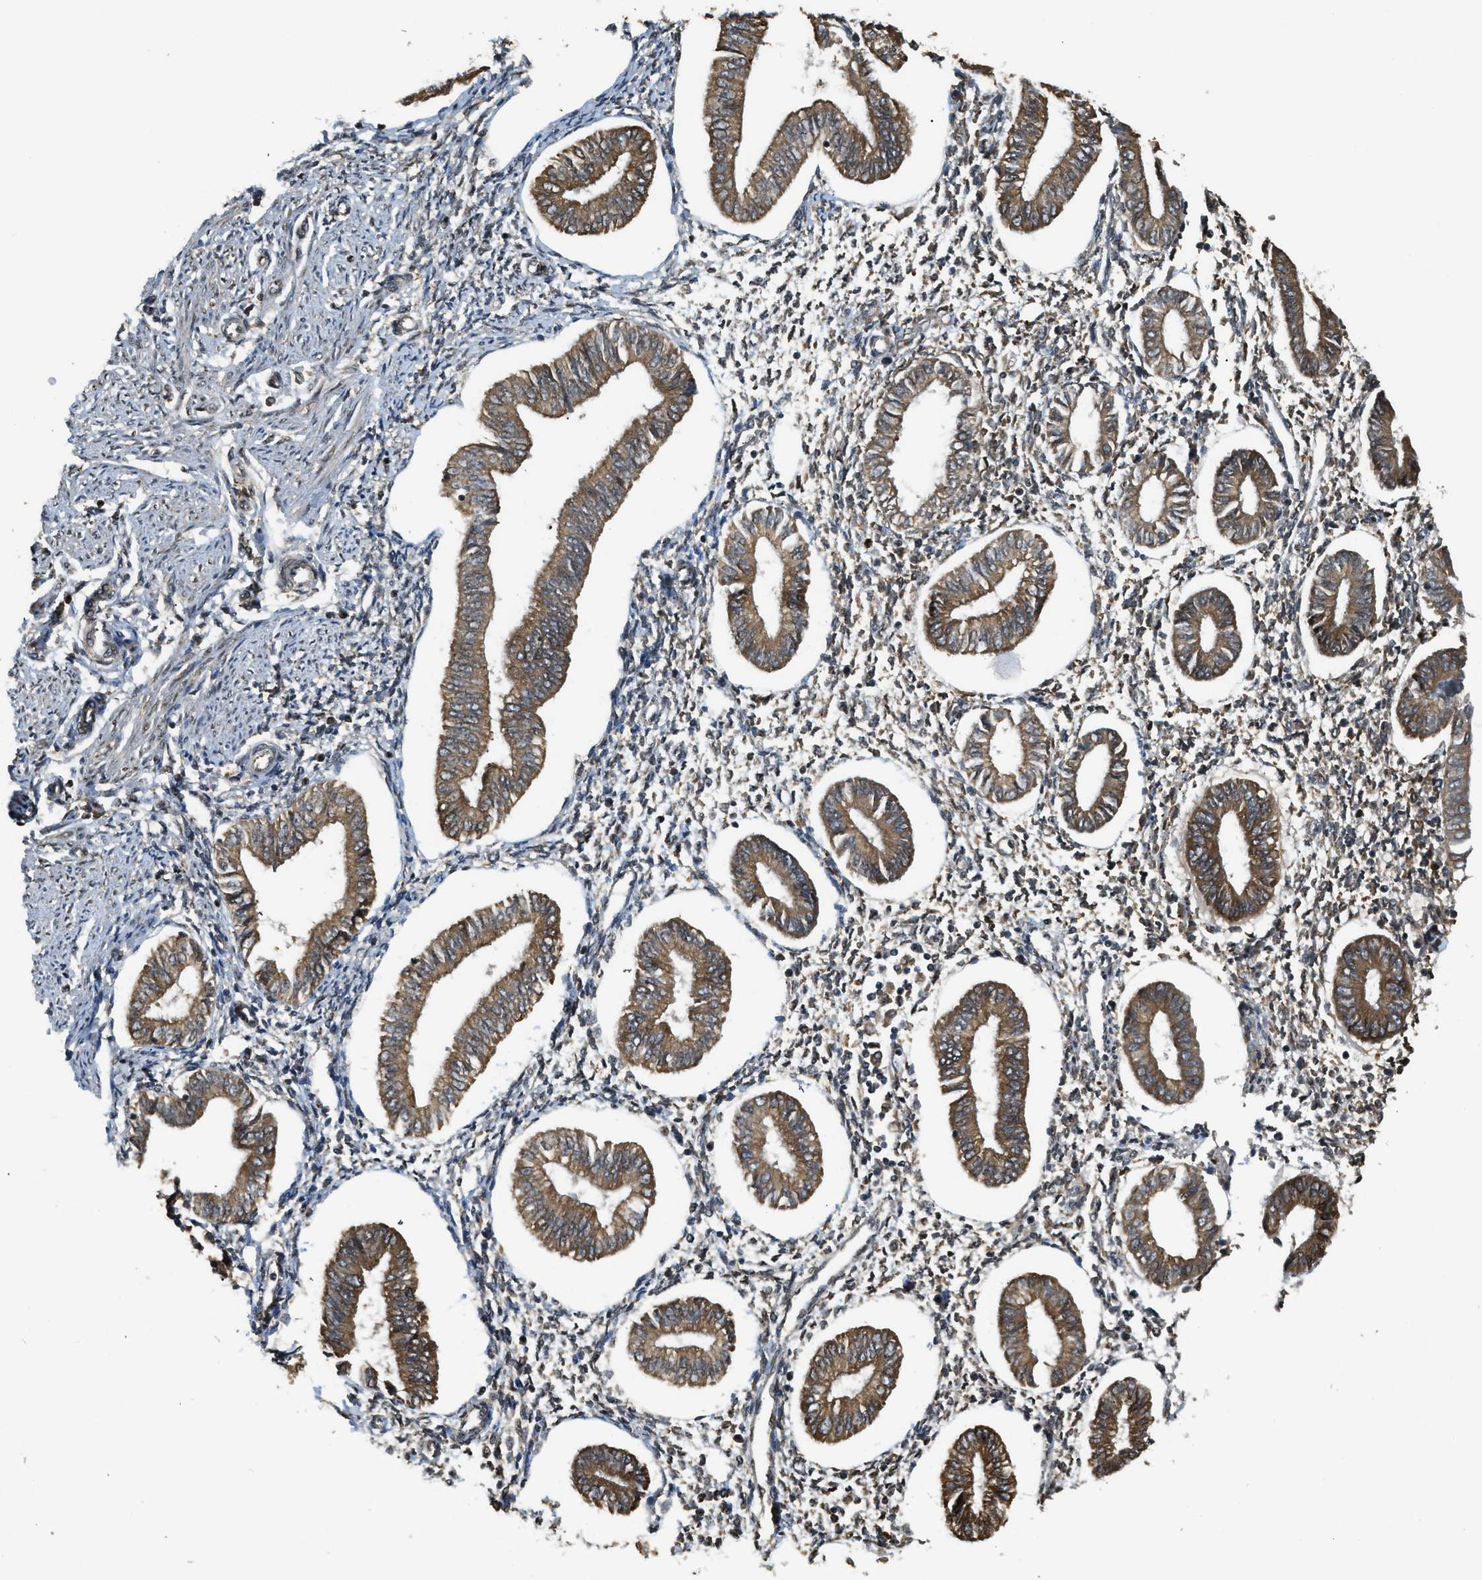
{"staining": {"intensity": "strong", "quantity": "25%-75%", "location": "cytoplasmic/membranous"}, "tissue": "endometrium", "cell_type": "Cells in endometrial stroma", "image_type": "normal", "snomed": [{"axis": "morphology", "description": "Normal tissue, NOS"}, {"axis": "topography", "description": "Endometrium"}], "caption": "About 25%-75% of cells in endometrial stroma in unremarkable endometrium show strong cytoplasmic/membranous protein staining as visualized by brown immunohistochemical staining.", "gene": "EIF2AK3", "patient": {"sex": "female", "age": 50}}